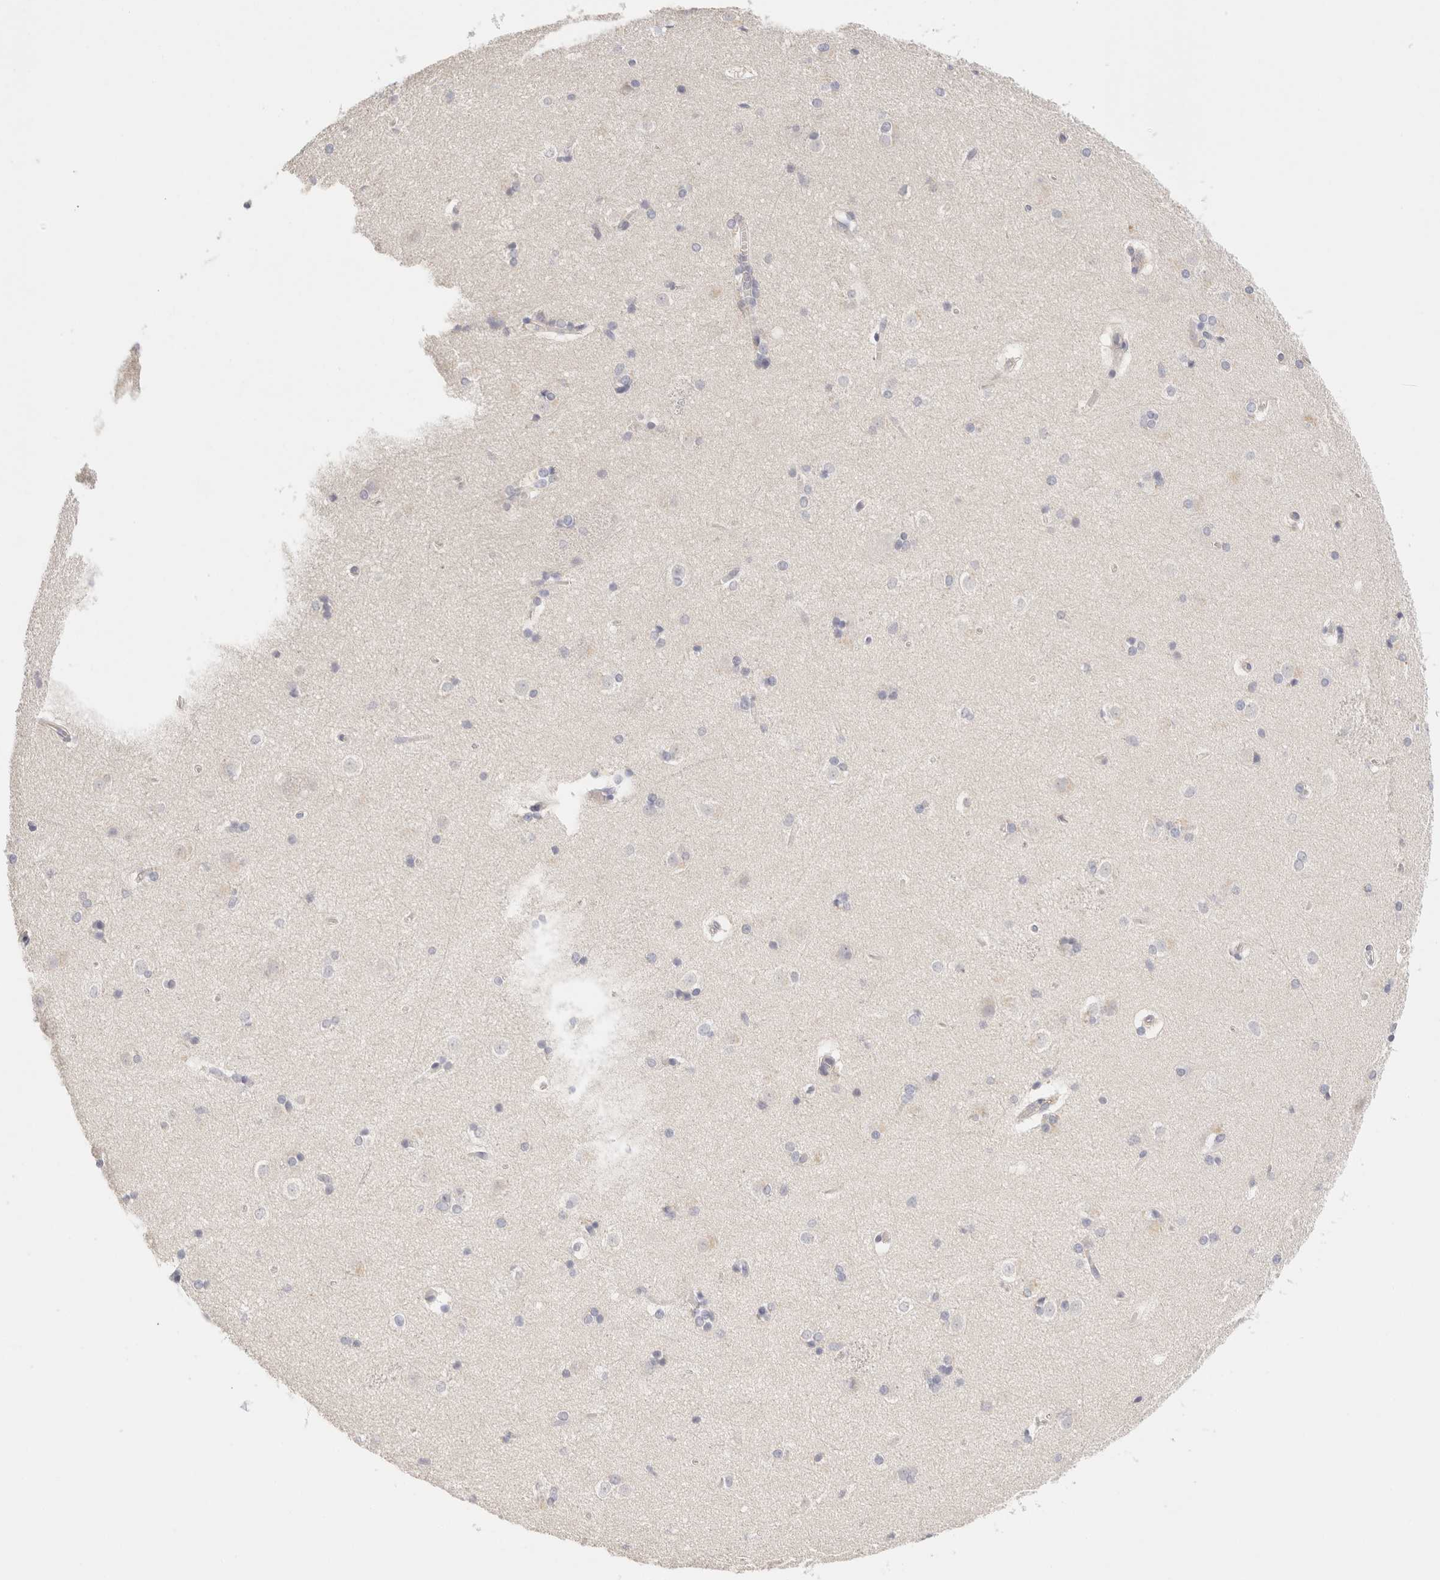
{"staining": {"intensity": "negative", "quantity": "none", "location": "none"}, "tissue": "caudate", "cell_type": "Glial cells", "image_type": "normal", "snomed": [{"axis": "morphology", "description": "Normal tissue, NOS"}, {"axis": "topography", "description": "Lateral ventricle wall"}], "caption": "Immunohistochemistry image of benign caudate stained for a protein (brown), which shows no staining in glial cells. (DAB (3,3'-diaminobenzidine) immunohistochemistry (IHC) with hematoxylin counter stain).", "gene": "SCGB2A2", "patient": {"sex": "female", "age": 19}}